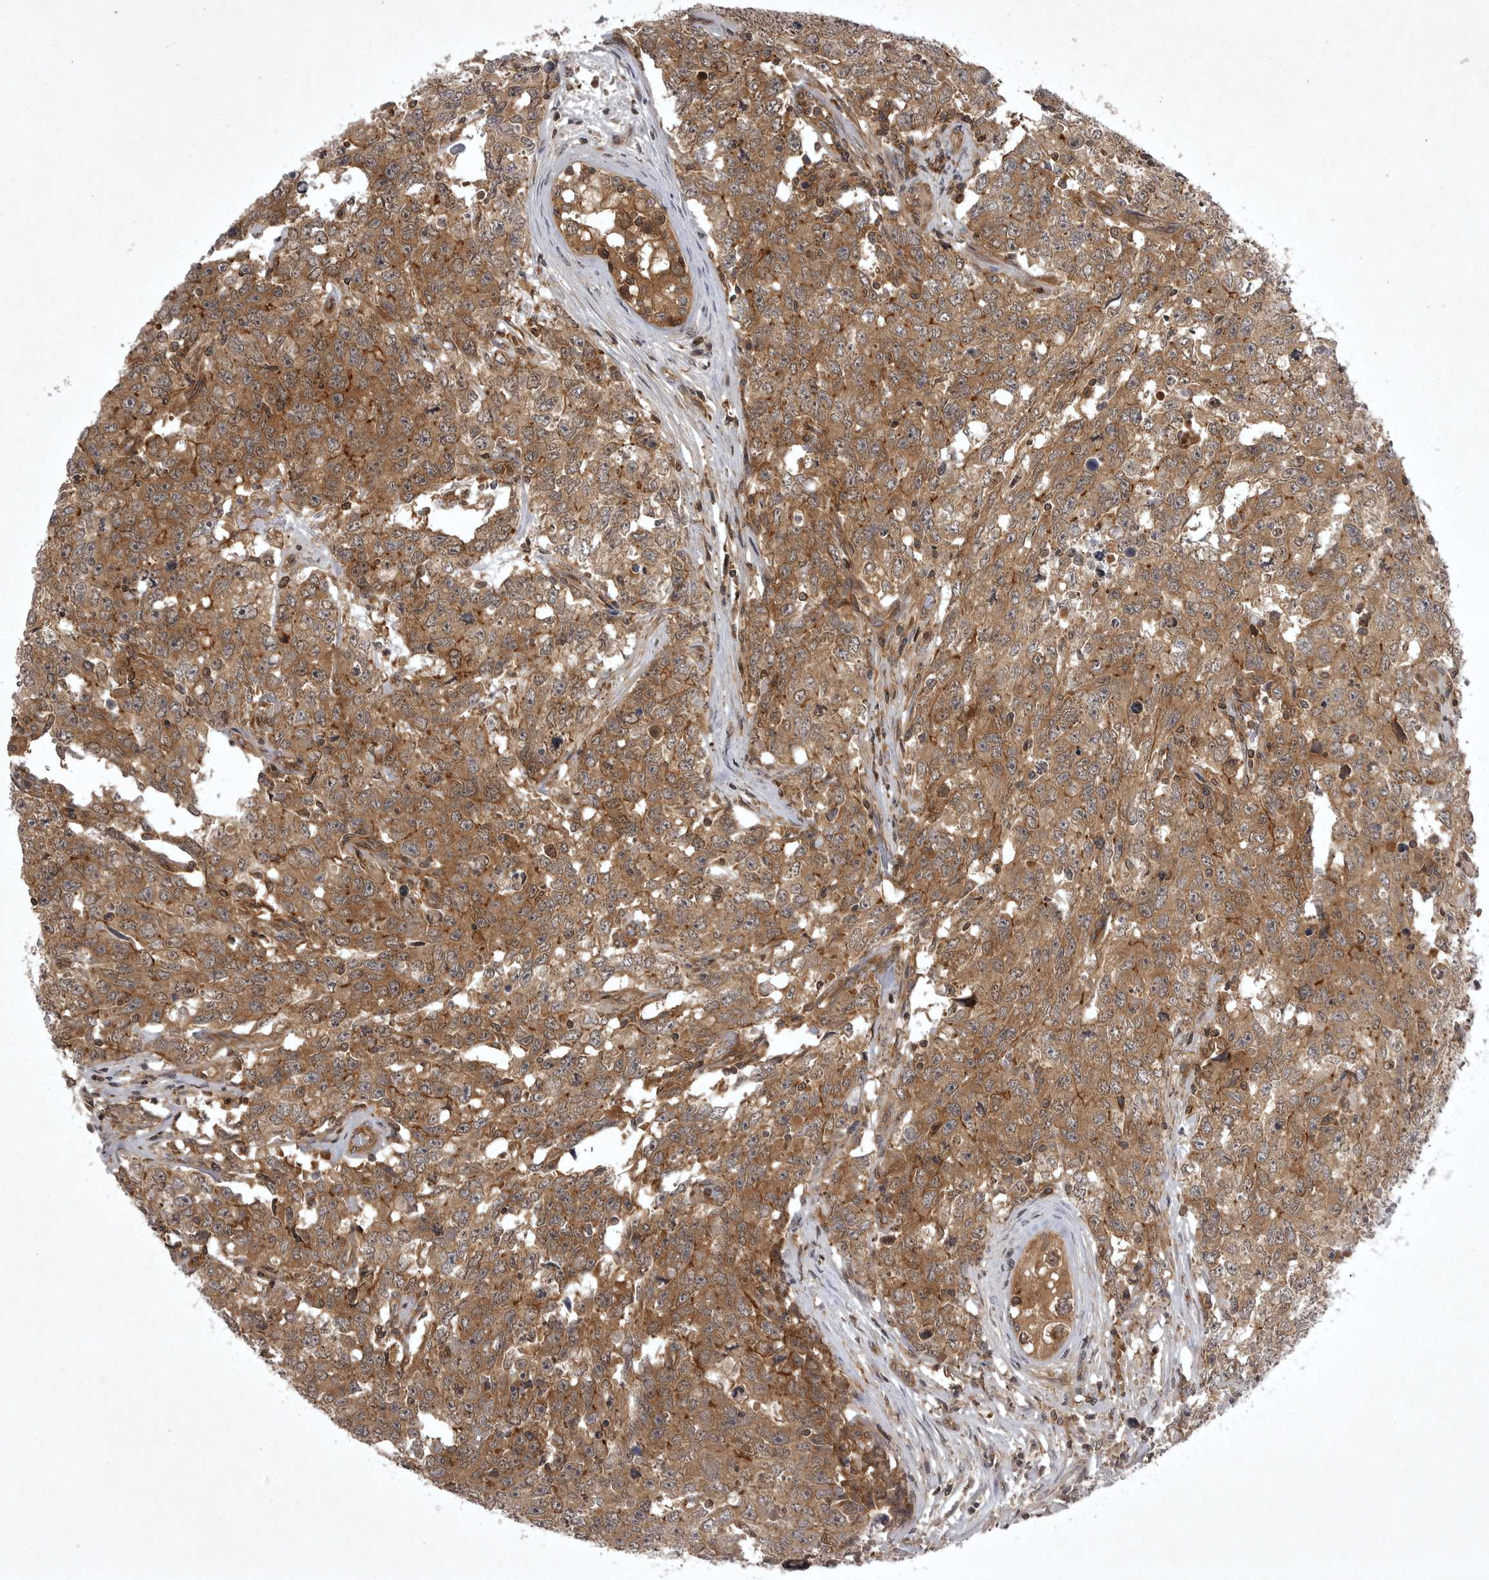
{"staining": {"intensity": "moderate", "quantity": ">75%", "location": "cytoplasmic/membranous"}, "tissue": "testis cancer", "cell_type": "Tumor cells", "image_type": "cancer", "snomed": [{"axis": "morphology", "description": "Carcinoma, Embryonal, NOS"}, {"axis": "topography", "description": "Testis"}], "caption": "A brown stain highlights moderate cytoplasmic/membranous expression of a protein in human embryonal carcinoma (testis) tumor cells. Using DAB (brown) and hematoxylin (blue) stains, captured at high magnification using brightfield microscopy.", "gene": "STK24", "patient": {"sex": "male", "age": 28}}